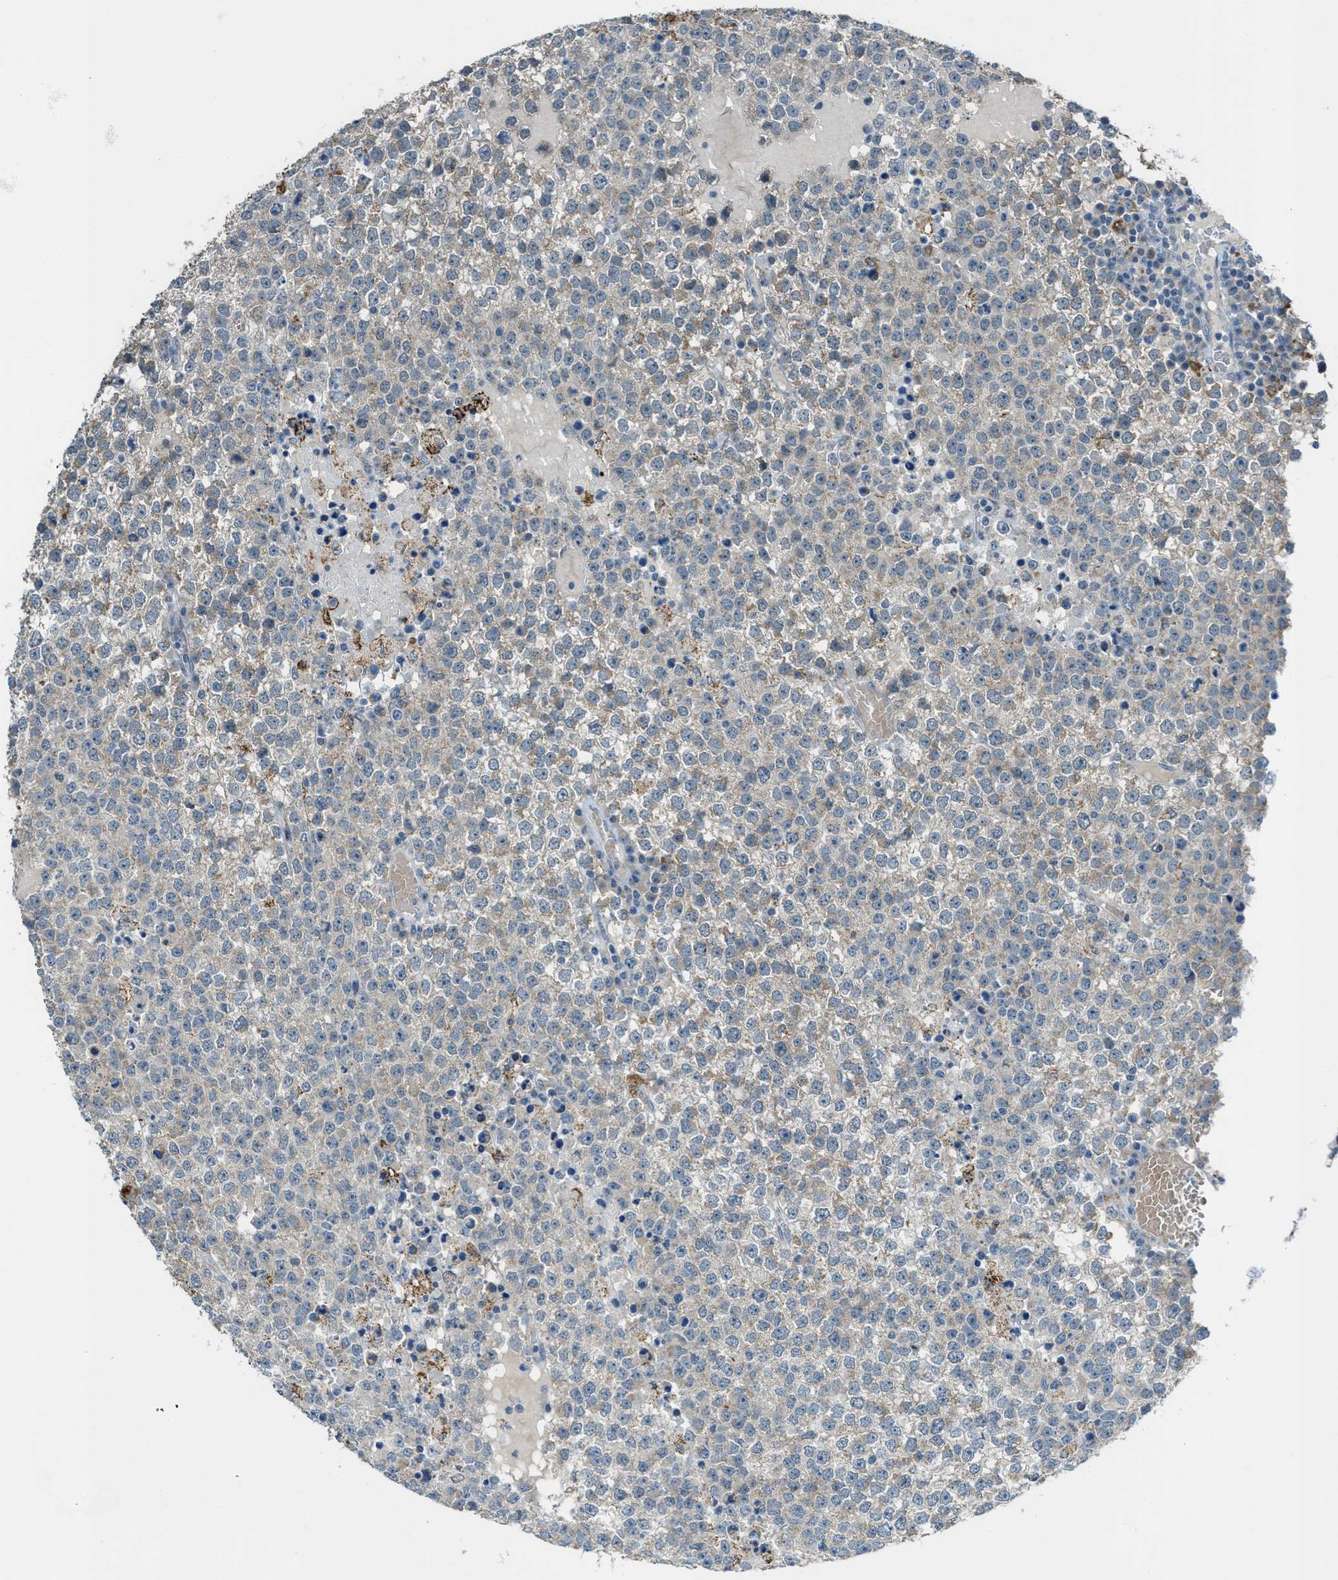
{"staining": {"intensity": "weak", "quantity": "<25%", "location": "cytoplasmic/membranous"}, "tissue": "testis cancer", "cell_type": "Tumor cells", "image_type": "cancer", "snomed": [{"axis": "morphology", "description": "Seminoma, NOS"}, {"axis": "topography", "description": "Testis"}], "caption": "This is a histopathology image of immunohistochemistry (IHC) staining of testis seminoma, which shows no staining in tumor cells.", "gene": "CDON", "patient": {"sex": "male", "age": 65}}